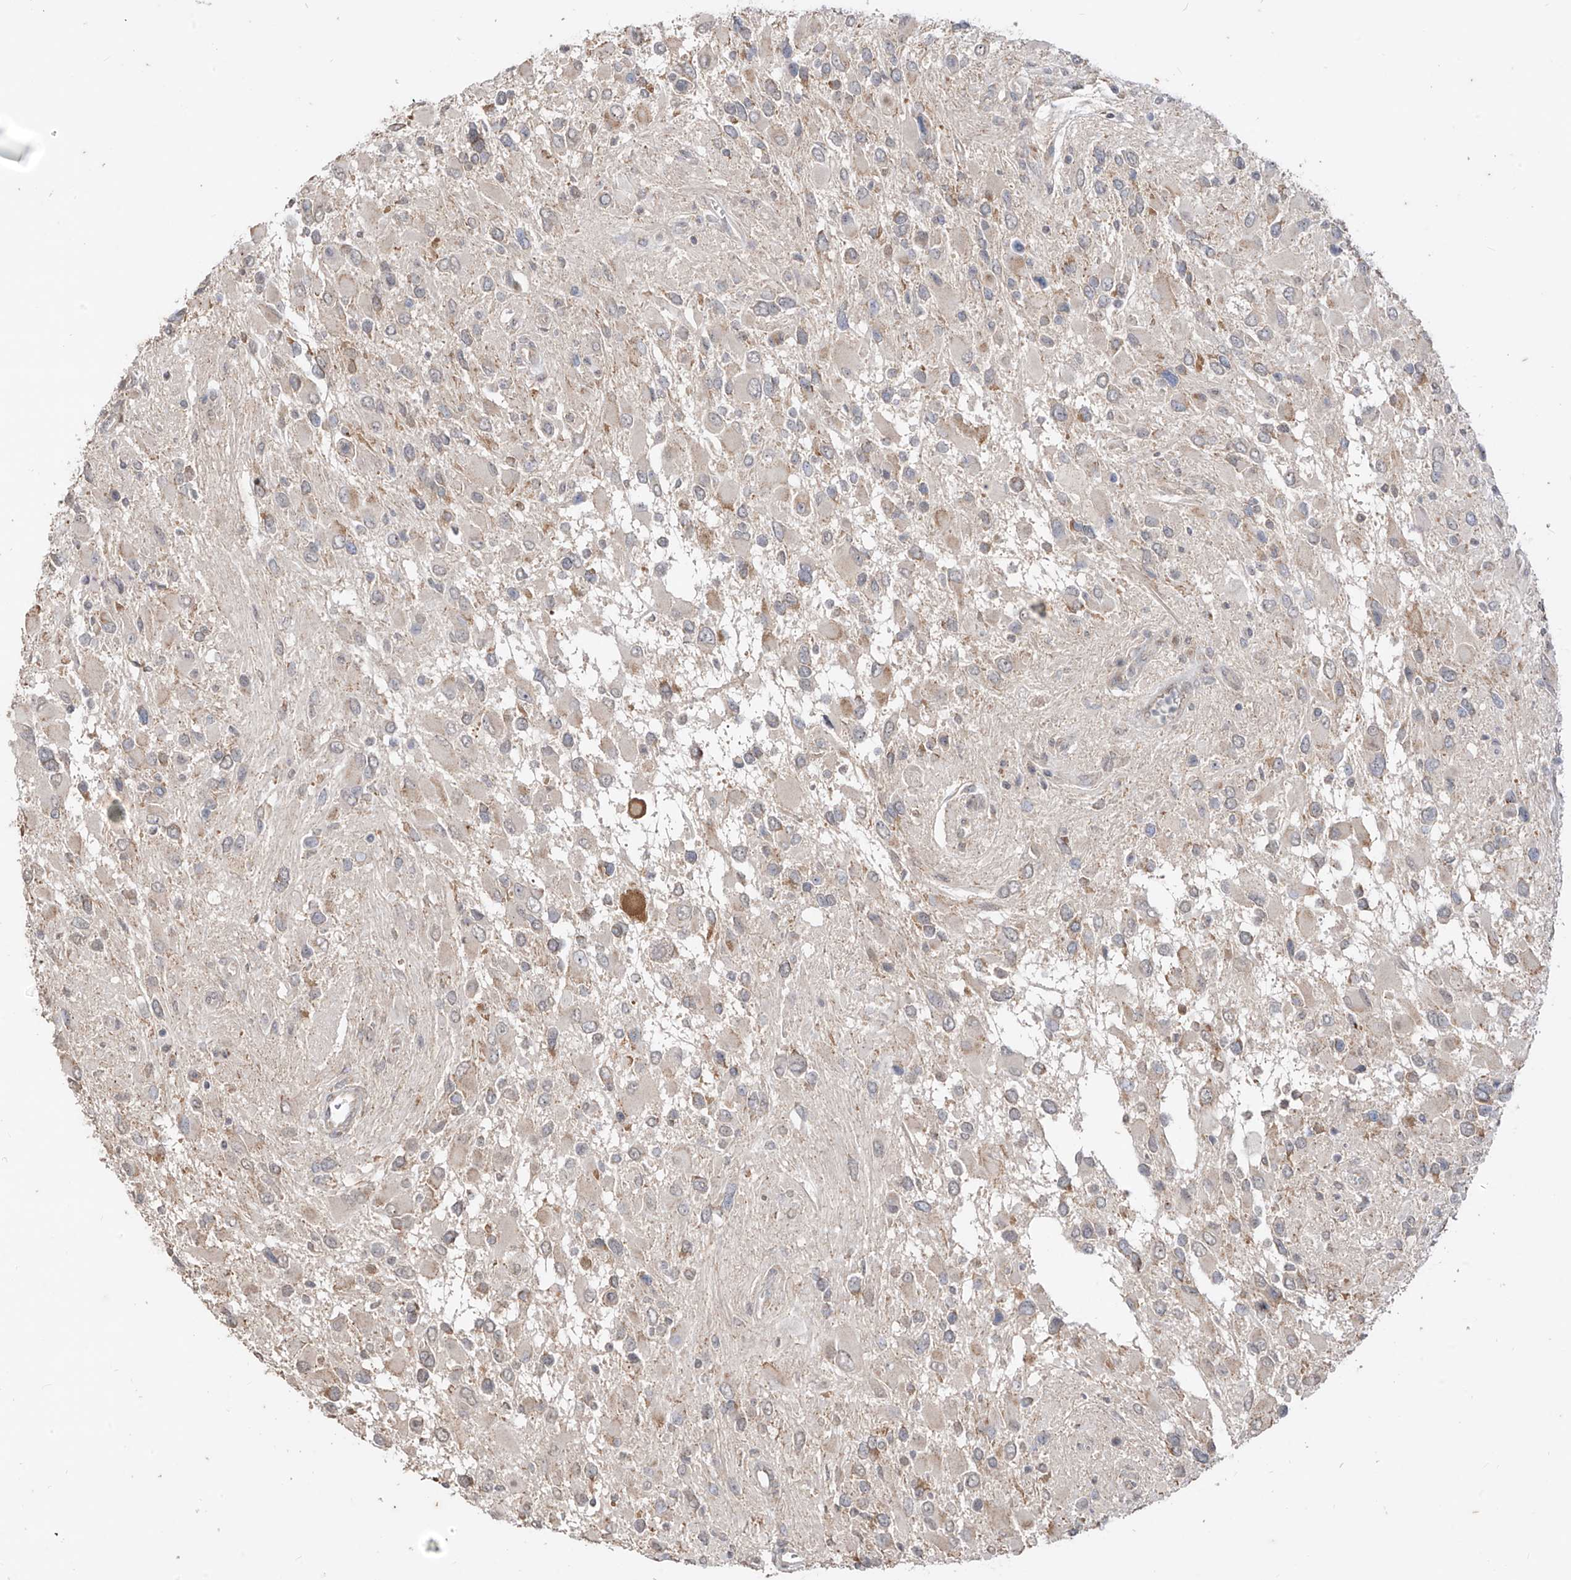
{"staining": {"intensity": "negative", "quantity": "none", "location": "none"}, "tissue": "glioma", "cell_type": "Tumor cells", "image_type": "cancer", "snomed": [{"axis": "morphology", "description": "Glioma, malignant, High grade"}, {"axis": "topography", "description": "Brain"}], "caption": "A histopathology image of human malignant high-grade glioma is negative for staining in tumor cells.", "gene": "MTUS2", "patient": {"sex": "male", "age": 53}}